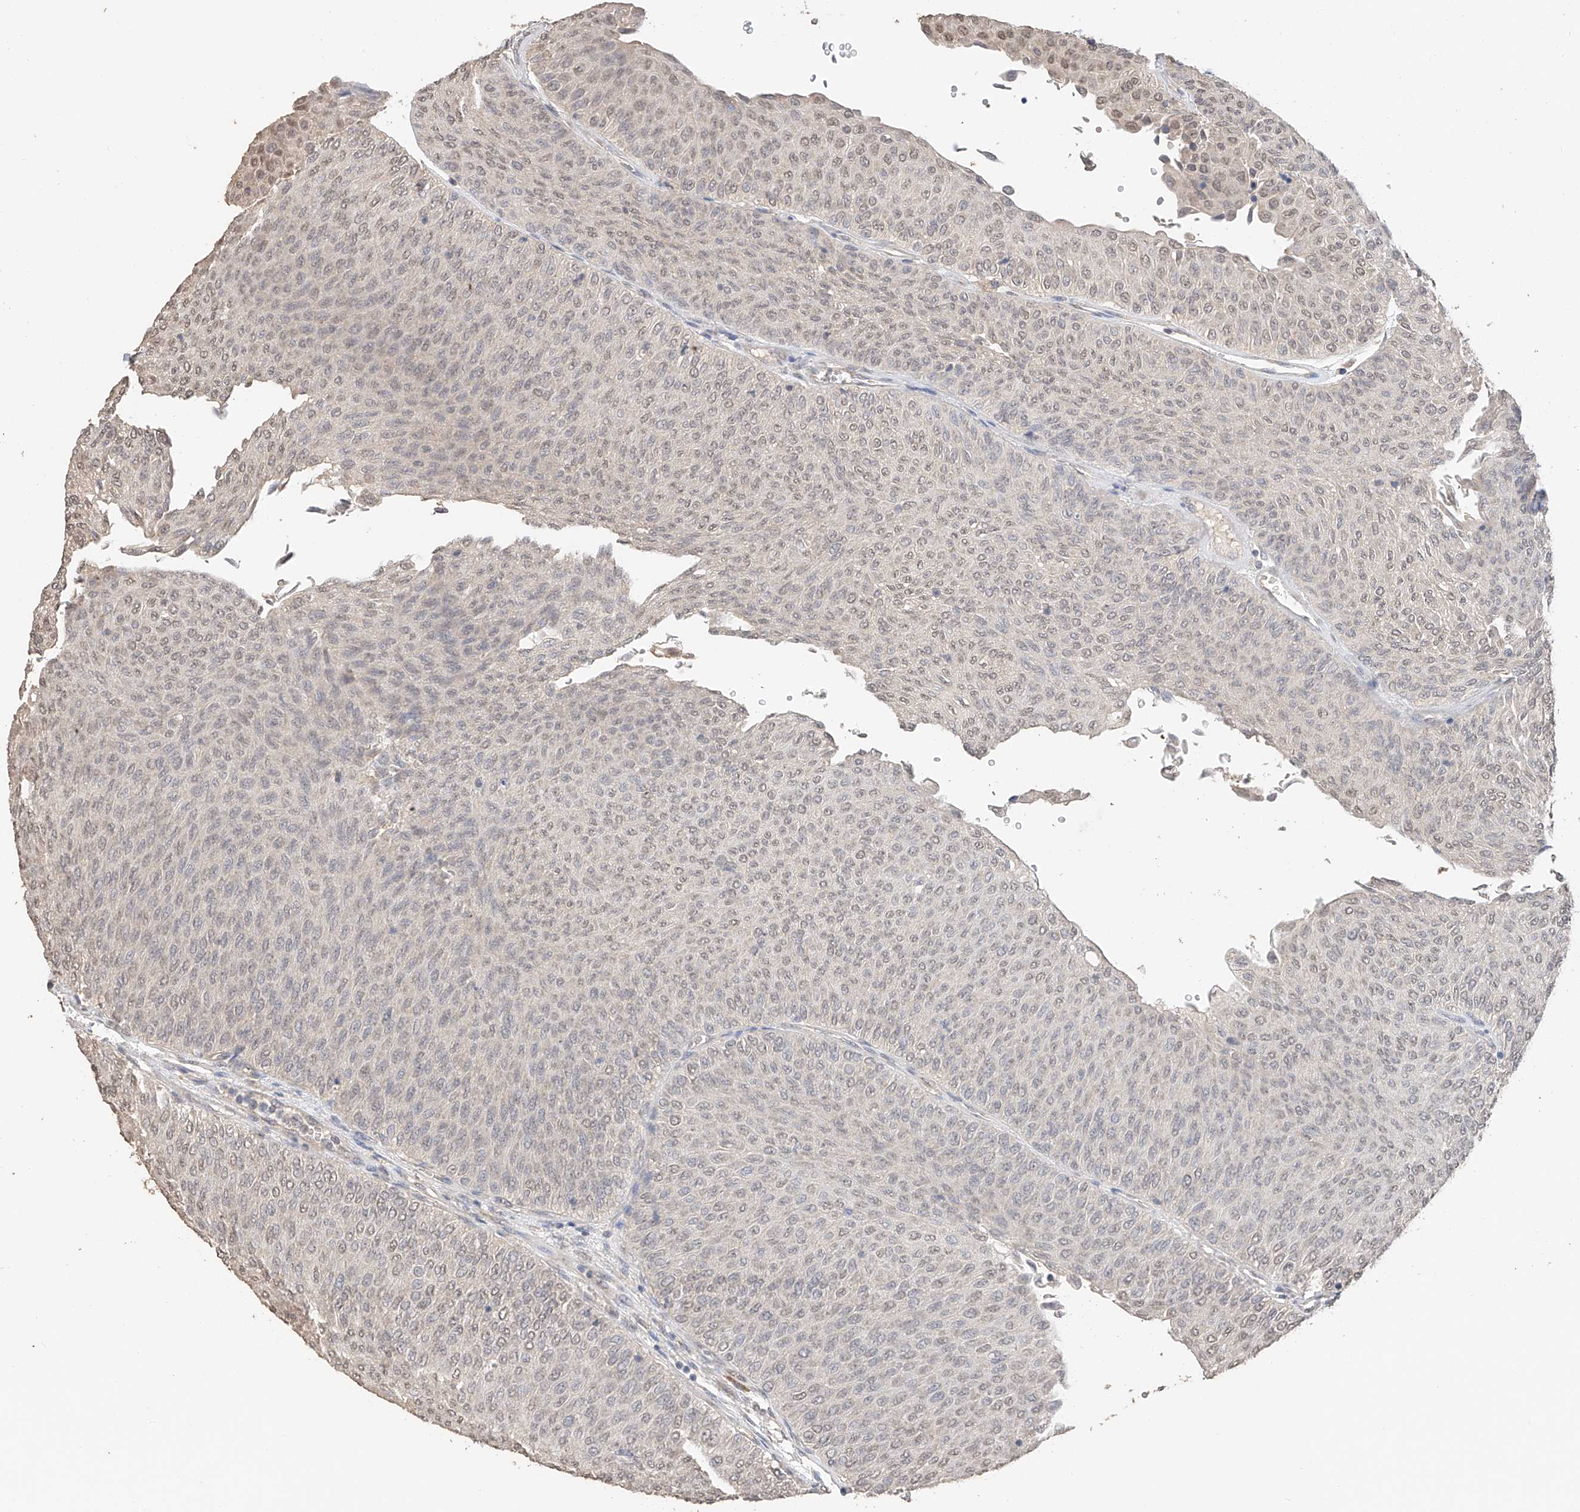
{"staining": {"intensity": "weak", "quantity": ">75%", "location": "nuclear"}, "tissue": "urothelial cancer", "cell_type": "Tumor cells", "image_type": "cancer", "snomed": [{"axis": "morphology", "description": "Urothelial carcinoma, Low grade"}, {"axis": "topography", "description": "Urinary bladder"}], "caption": "Urothelial carcinoma (low-grade) stained with a brown dye displays weak nuclear positive expression in about >75% of tumor cells.", "gene": "IL22RA2", "patient": {"sex": "male", "age": 78}}